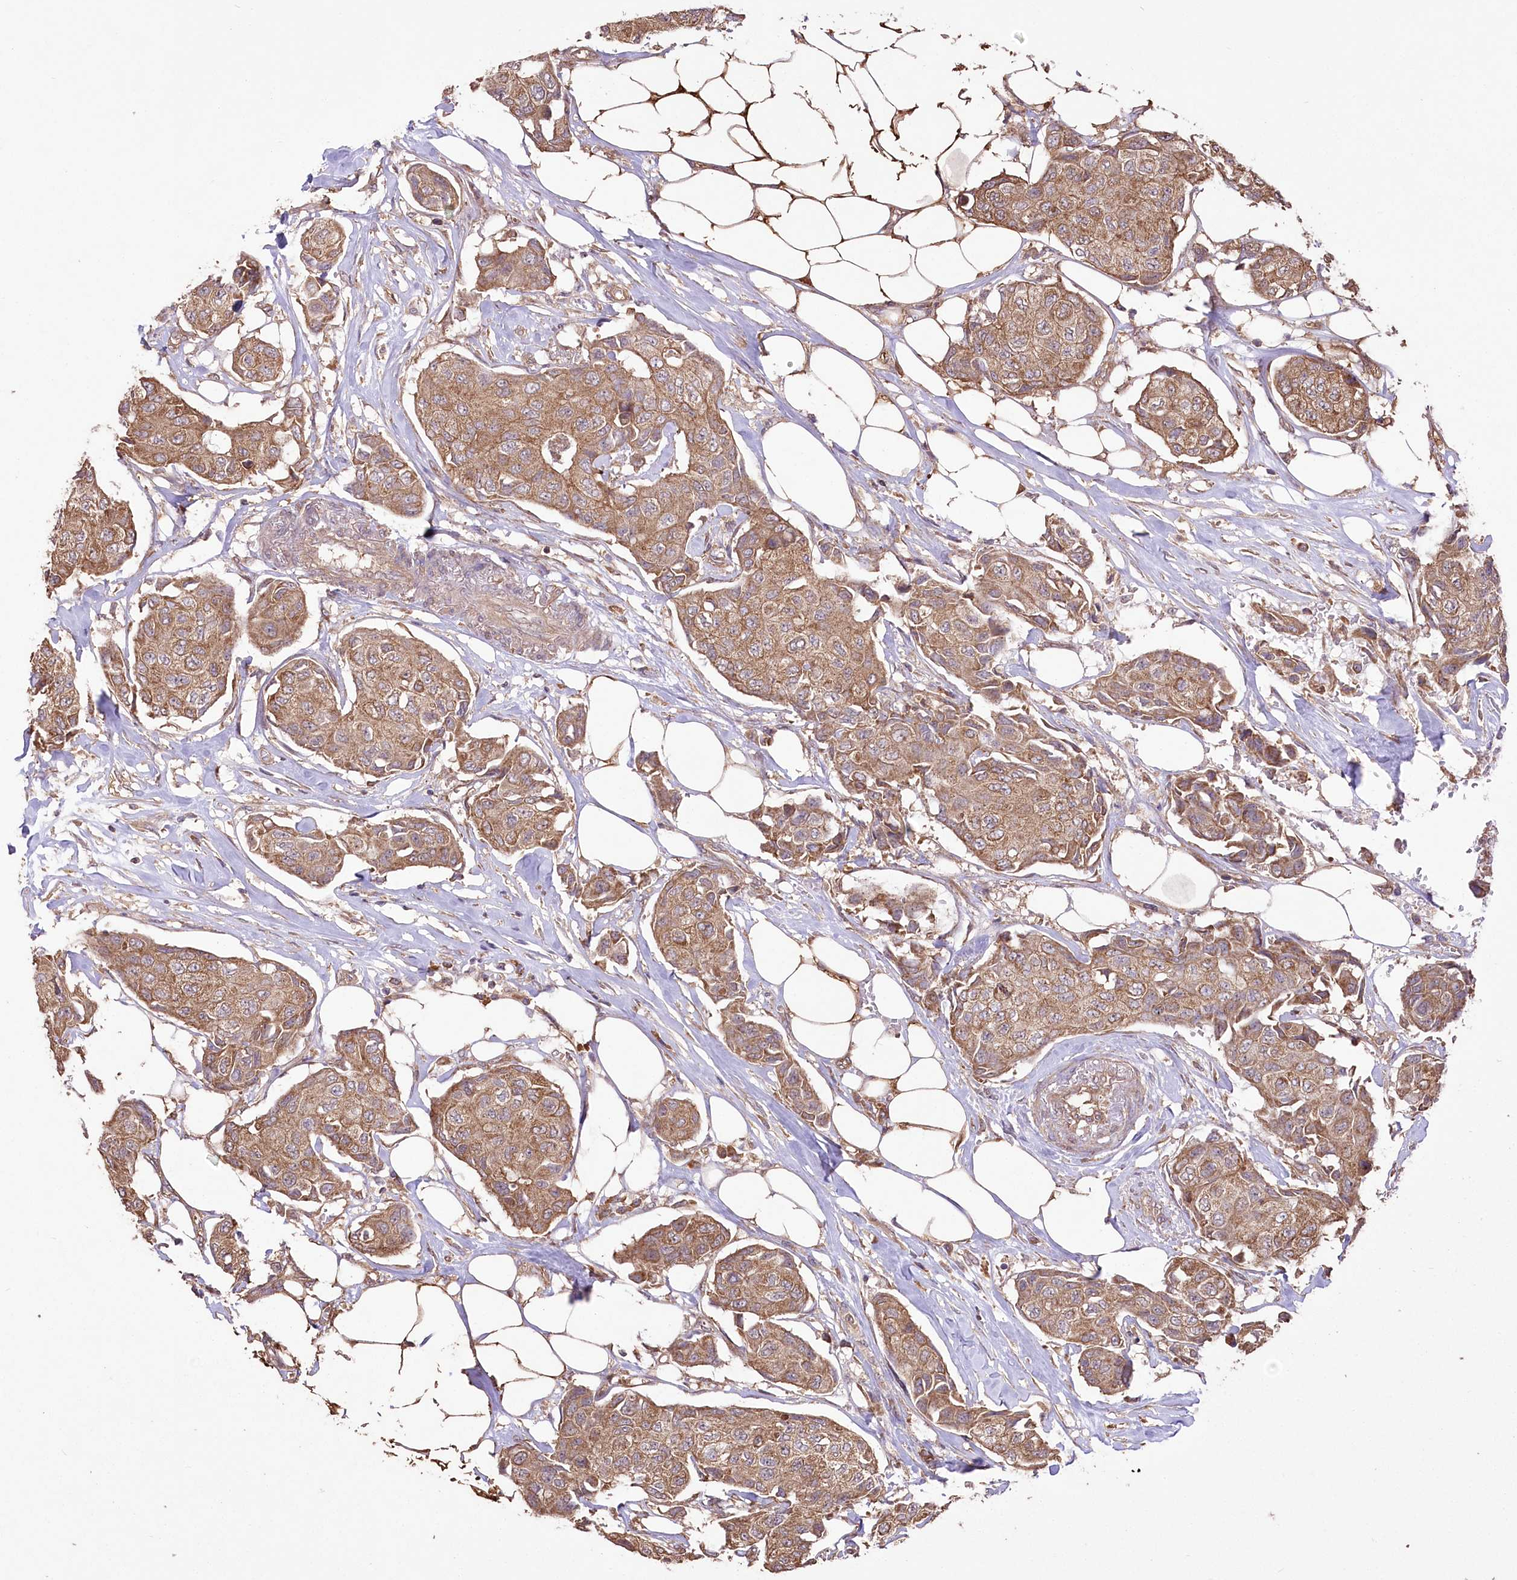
{"staining": {"intensity": "moderate", "quantity": ">75%", "location": "cytoplasmic/membranous"}, "tissue": "breast cancer", "cell_type": "Tumor cells", "image_type": "cancer", "snomed": [{"axis": "morphology", "description": "Duct carcinoma"}, {"axis": "topography", "description": "Breast"}], "caption": "An immunohistochemistry (IHC) photomicrograph of neoplastic tissue is shown. Protein staining in brown highlights moderate cytoplasmic/membranous positivity in breast cancer (infiltrating ductal carcinoma) within tumor cells.", "gene": "PRSS53", "patient": {"sex": "female", "age": 80}}